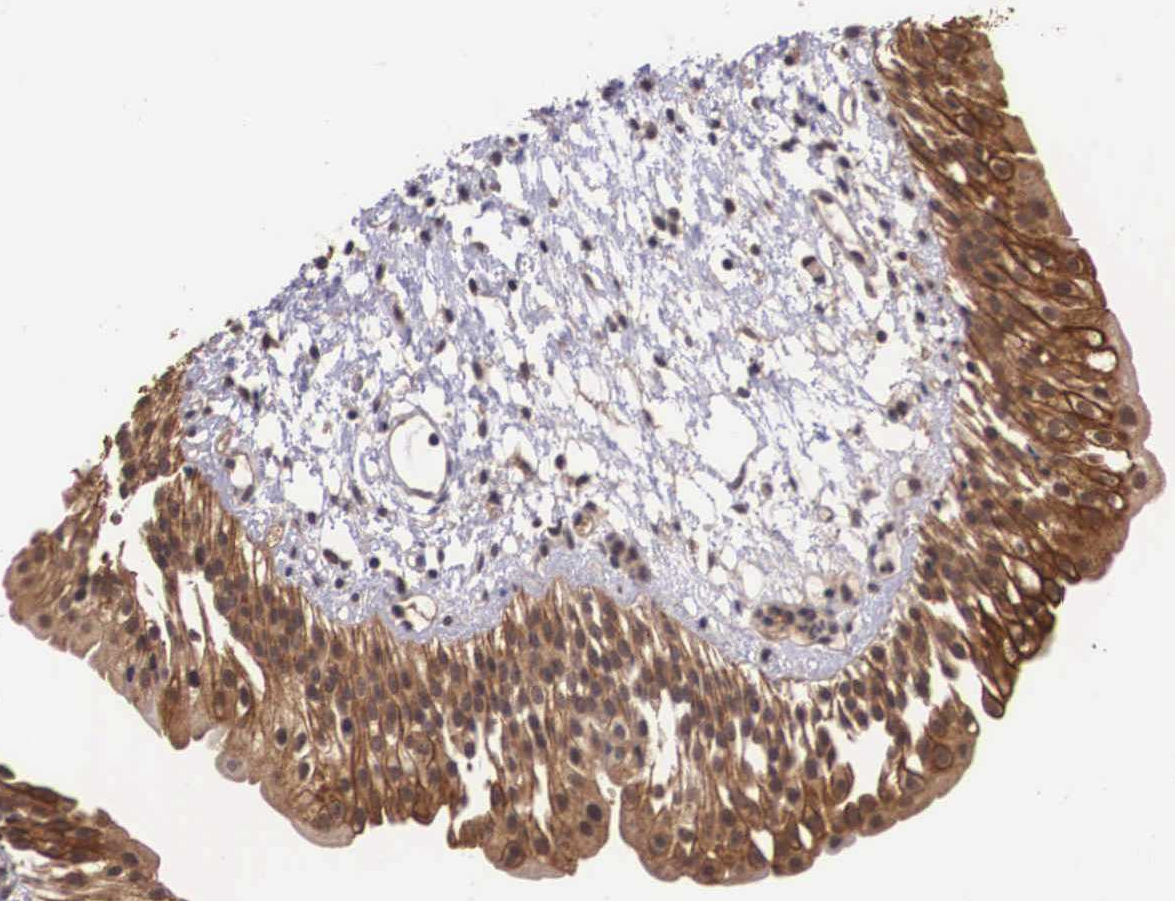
{"staining": {"intensity": "moderate", "quantity": ">75%", "location": "cytoplasmic/membranous"}, "tissue": "urinary bladder", "cell_type": "Urothelial cells", "image_type": "normal", "snomed": [{"axis": "morphology", "description": "Normal tissue, NOS"}, {"axis": "topography", "description": "Urinary bladder"}], "caption": "A brown stain shows moderate cytoplasmic/membranous expression of a protein in urothelial cells of benign urinary bladder. Using DAB (3,3'-diaminobenzidine) (brown) and hematoxylin (blue) stains, captured at high magnification using brightfield microscopy.", "gene": "VASH1", "patient": {"sex": "male", "age": 48}}